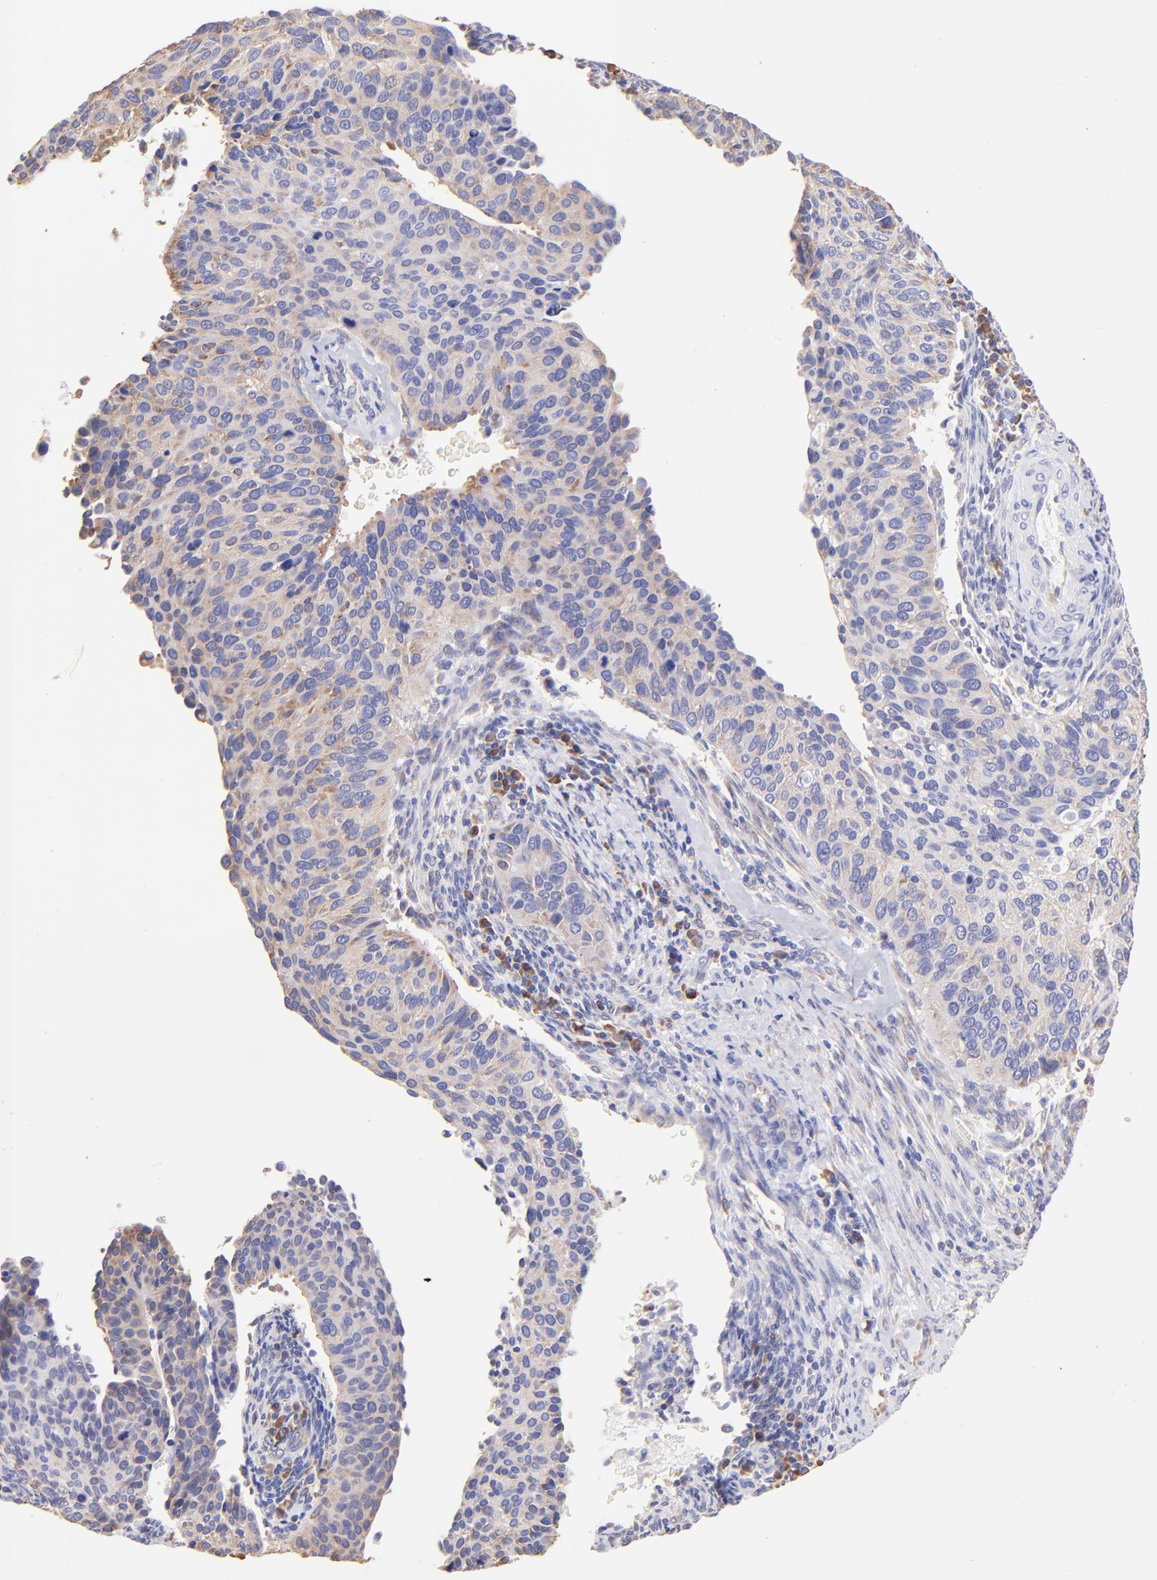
{"staining": {"intensity": "moderate", "quantity": "25%-75%", "location": "cytoplasmic/membranous"}, "tissue": "cervical cancer", "cell_type": "Tumor cells", "image_type": "cancer", "snomed": [{"axis": "morphology", "description": "Adenocarcinoma, NOS"}, {"axis": "topography", "description": "Cervix"}], "caption": "Approximately 25%-75% of tumor cells in adenocarcinoma (cervical) demonstrate moderate cytoplasmic/membranous protein staining as visualized by brown immunohistochemical staining.", "gene": "RPL30", "patient": {"sex": "female", "age": 29}}